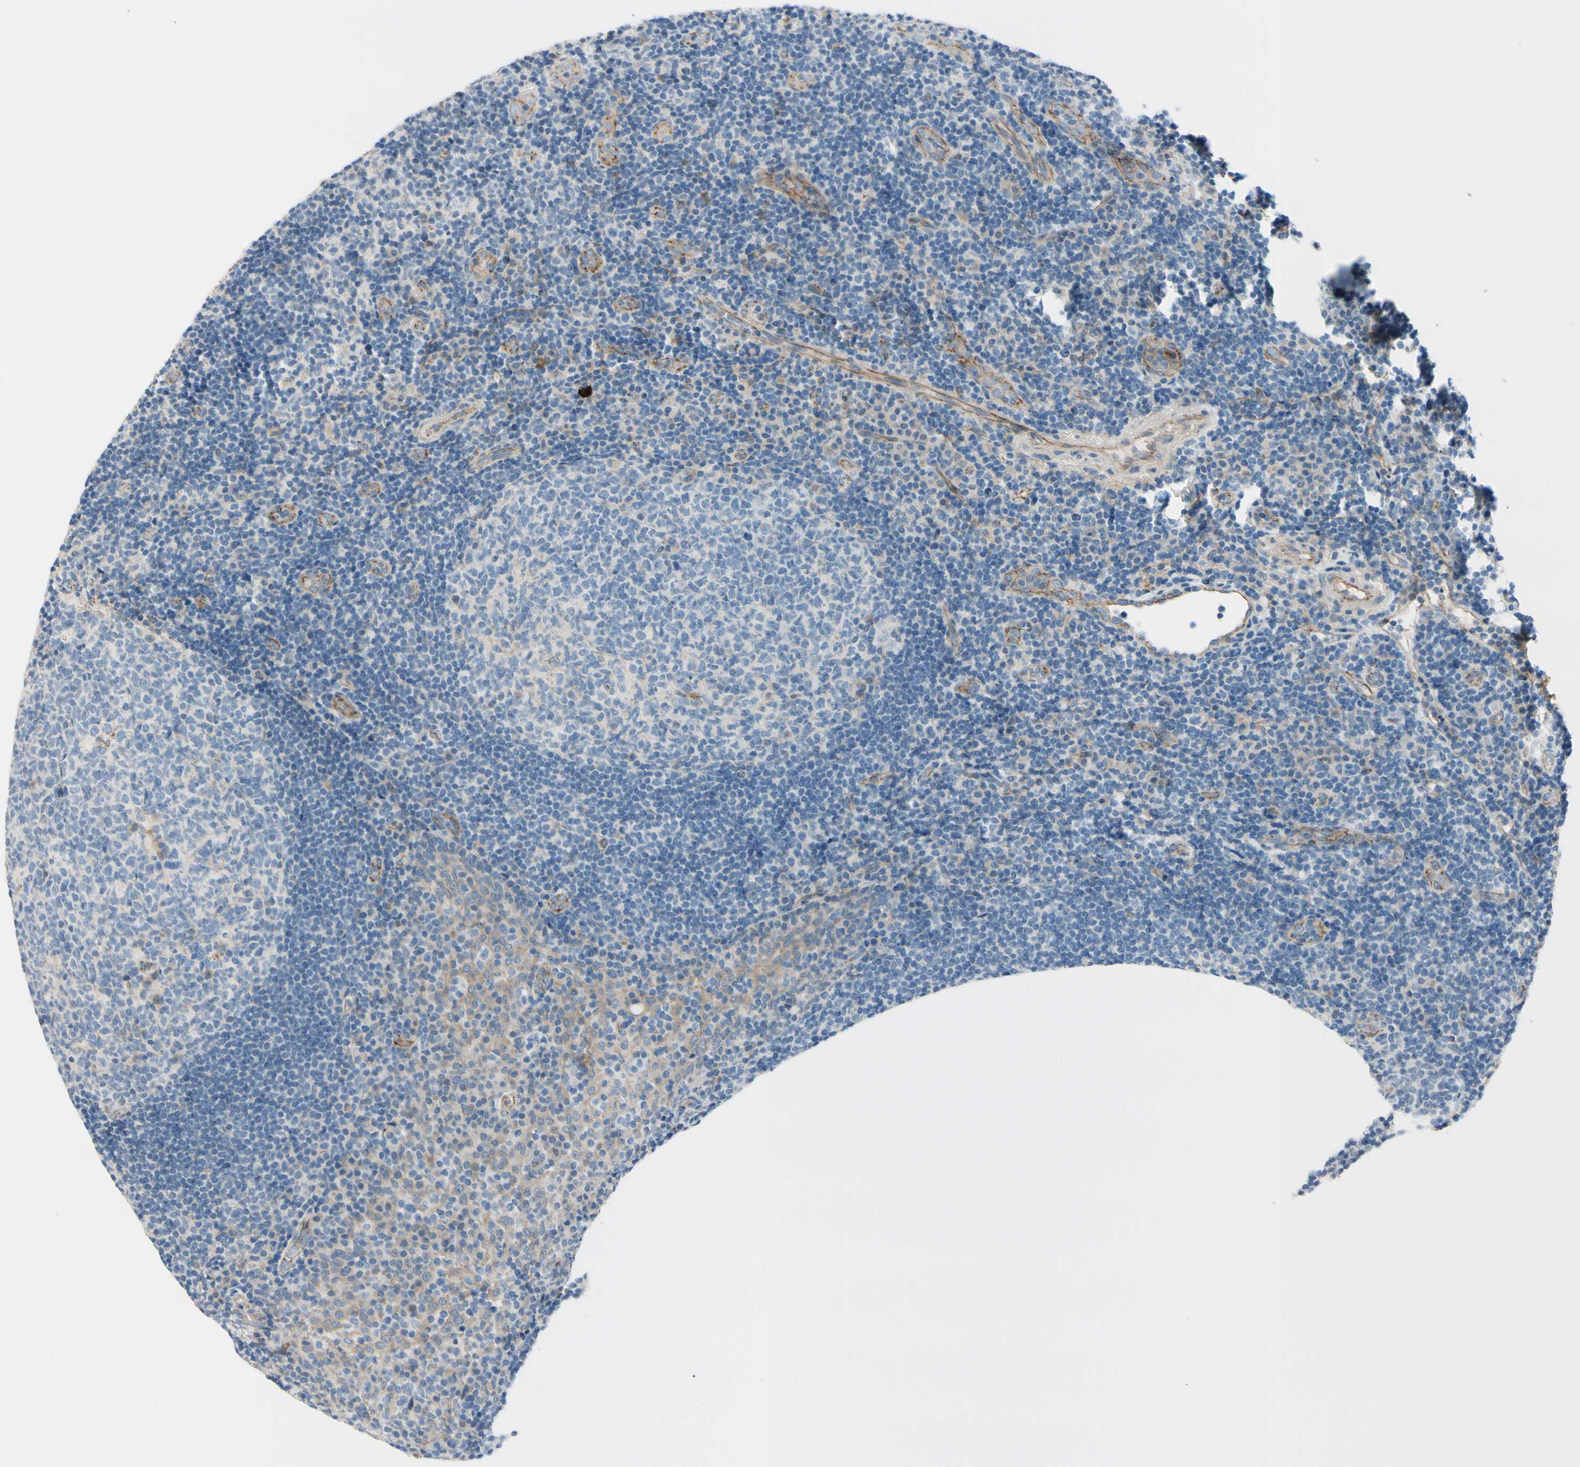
{"staining": {"intensity": "negative", "quantity": "none", "location": "none"}, "tissue": "tonsil", "cell_type": "Germinal center cells", "image_type": "normal", "snomed": [{"axis": "morphology", "description": "Normal tissue, NOS"}, {"axis": "topography", "description": "Tonsil"}], "caption": "High power microscopy micrograph of an immunohistochemistry (IHC) histopathology image of benign tonsil, revealing no significant staining in germinal center cells. Nuclei are stained in blue.", "gene": "TJP1", "patient": {"sex": "female", "age": 40}}